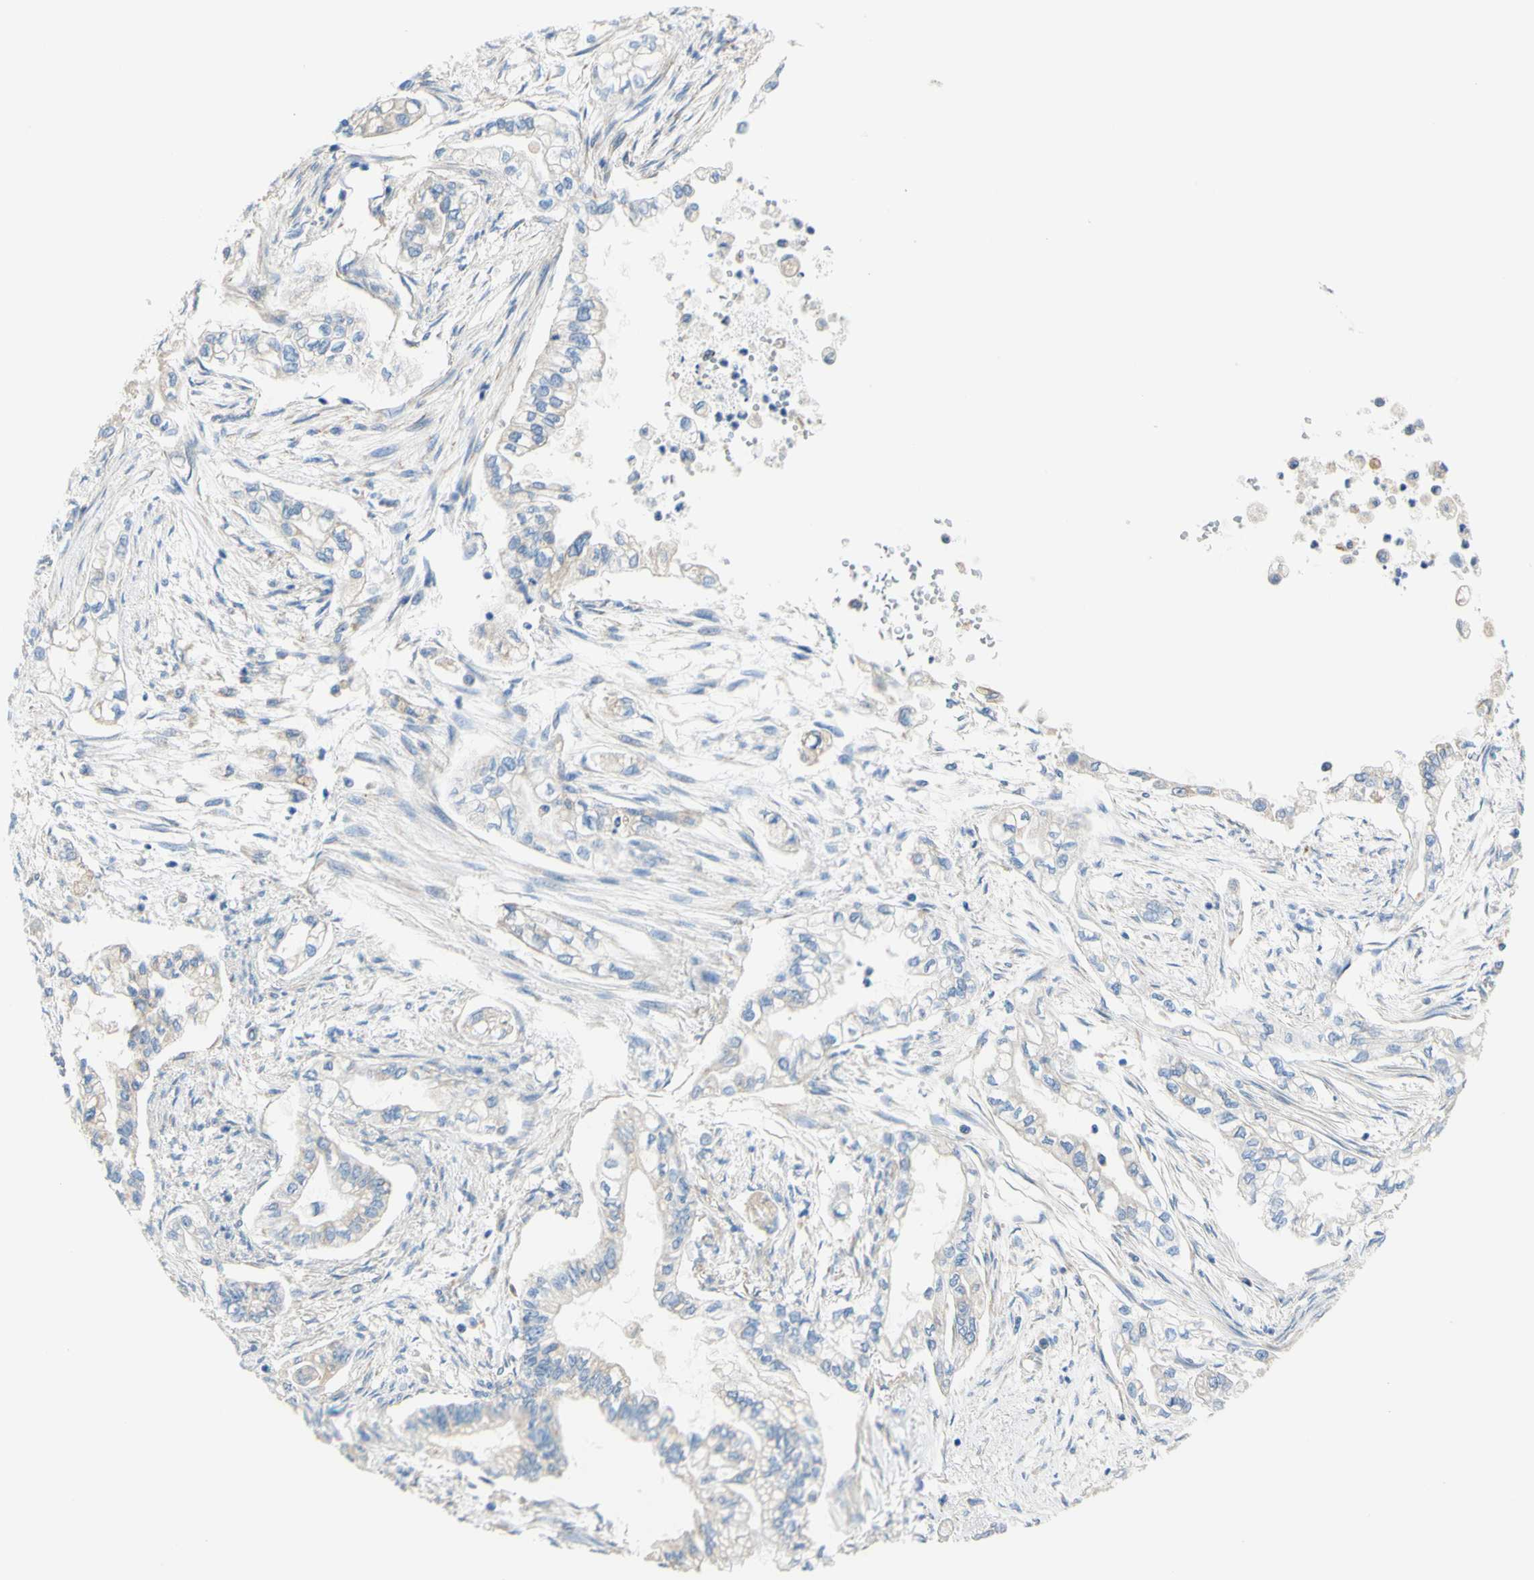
{"staining": {"intensity": "weak", "quantity": "<25%", "location": "cytoplasmic/membranous"}, "tissue": "pancreatic cancer", "cell_type": "Tumor cells", "image_type": "cancer", "snomed": [{"axis": "morphology", "description": "Normal tissue, NOS"}, {"axis": "topography", "description": "Pancreas"}], "caption": "DAB (3,3'-diaminobenzidine) immunohistochemical staining of human pancreatic cancer reveals no significant staining in tumor cells.", "gene": "RETREG2", "patient": {"sex": "male", "age": 42}}